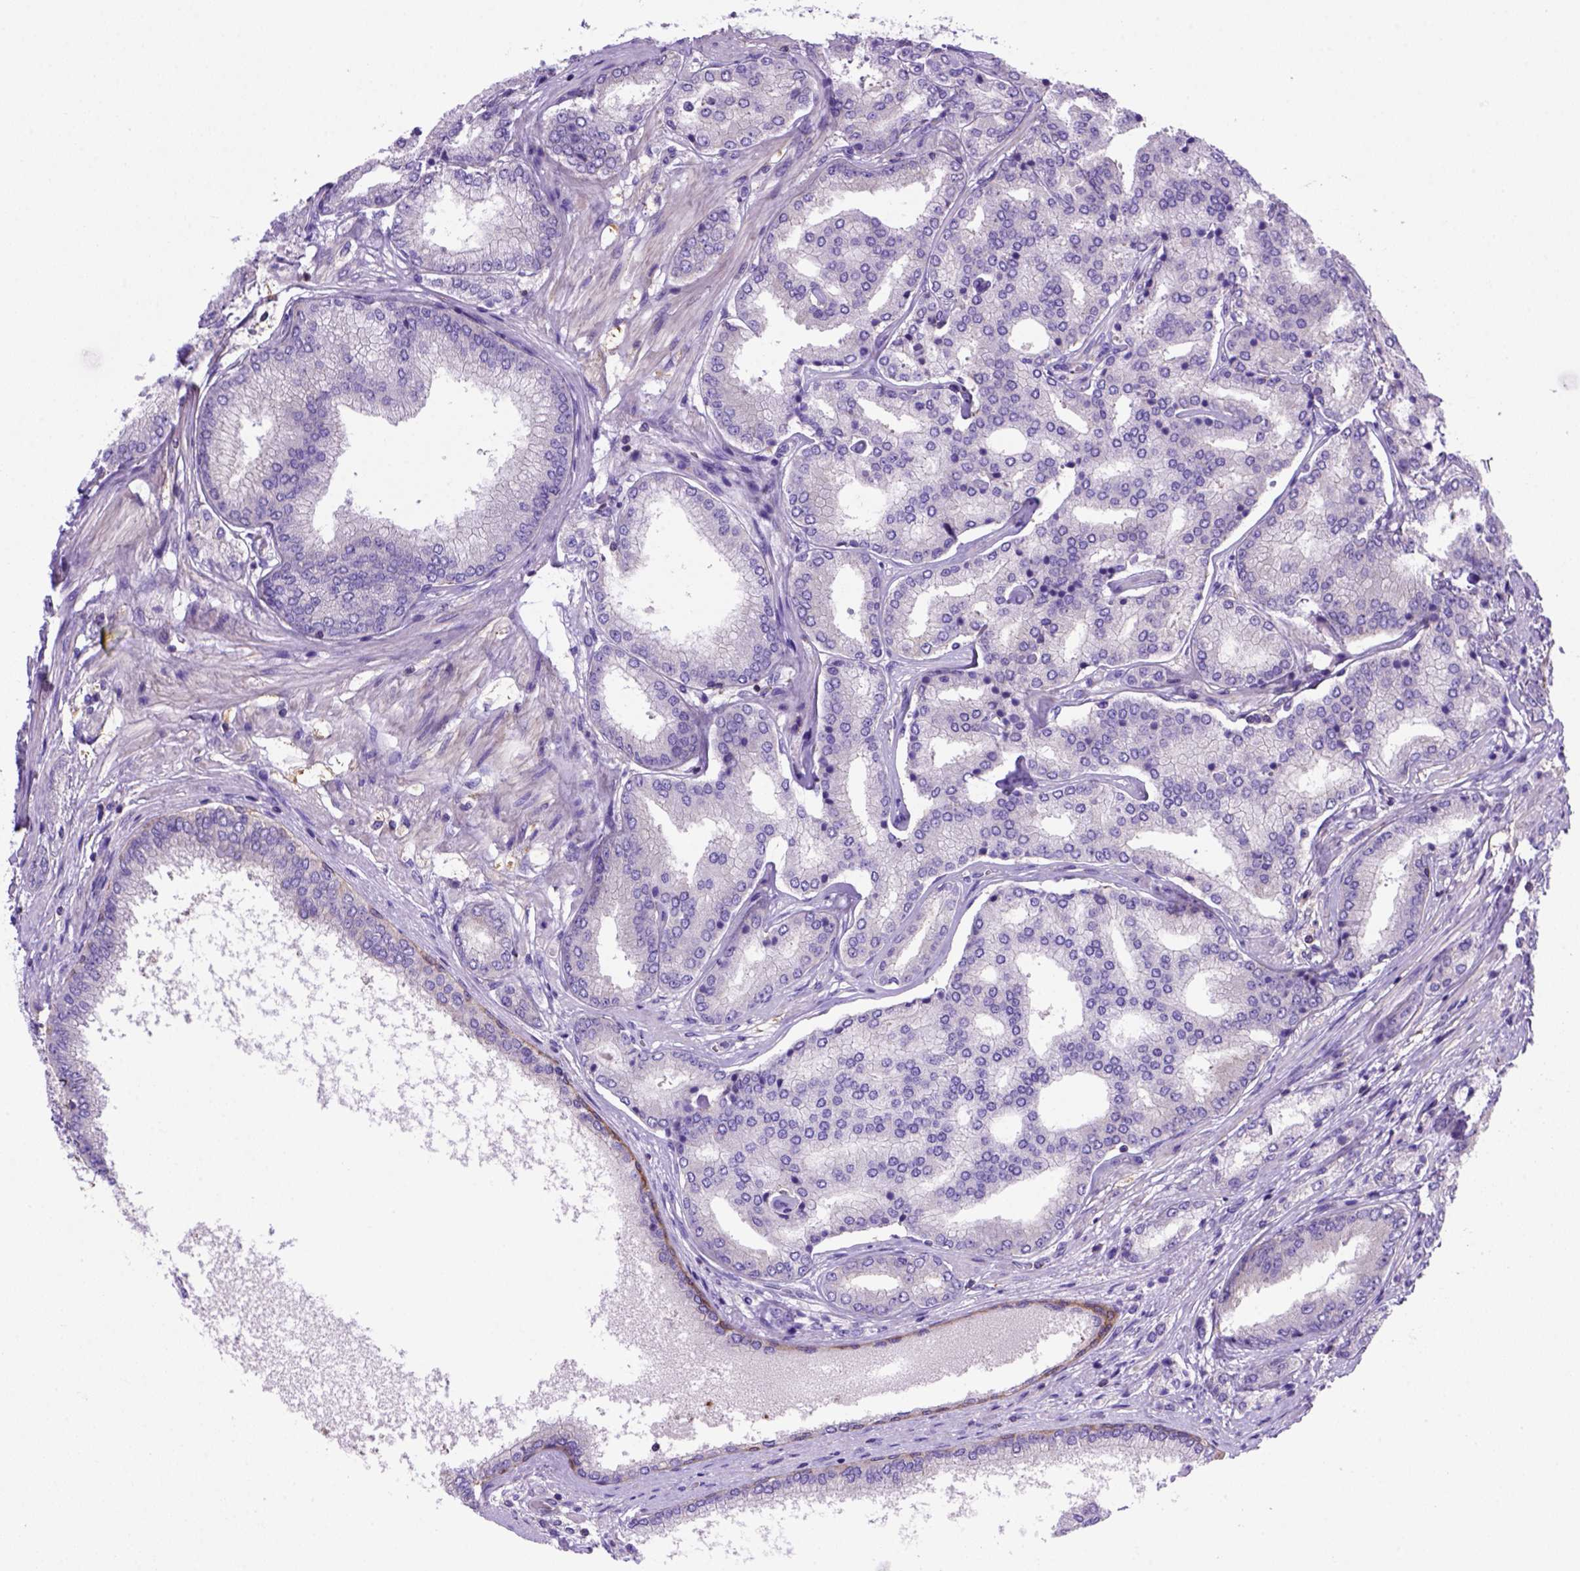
{"staining": {"intensity": "negative", "quantity": "none", "location": "none"}, "tissue": "prostate cancer", "cell_type": "Tumor cells", "image_type": "cancer", "snomed": [{"axis": "morphology", "description": "Adenocarcinoma, NOS"}, {"axis": "topography", "description": "Prostate"}], "caption": "Micrograph shows no significant protein staining in tumor cells of prostate cancer (adenocarcinoma). (DAB IHC visualized using brightfield microscopy, high magnification).", "gene": "PEX12", "patient": {"sex": "male", "age": 63}}